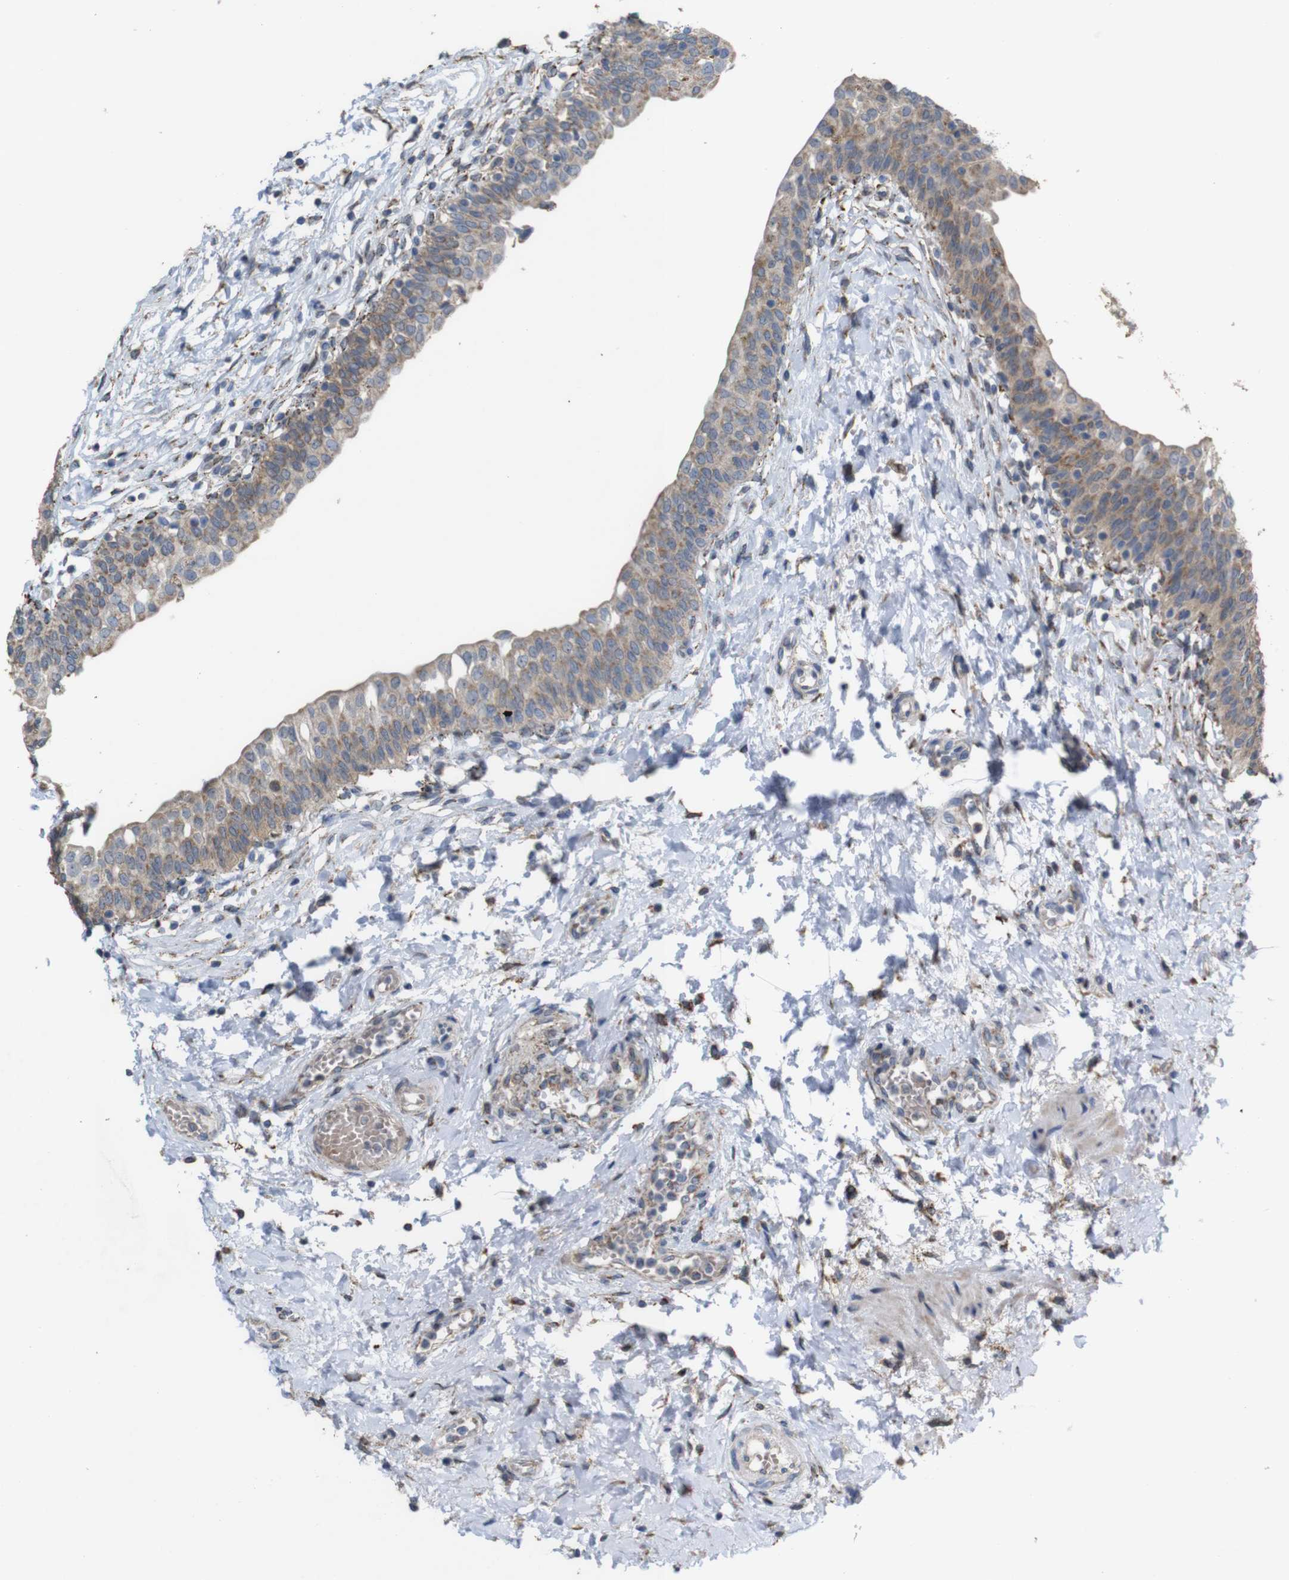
{"staining": {"intensity": "strong", "quantity": "<25%", "location": "cytoplasmic/membranous"}, "tissue": "urinary bladder", "cell_type": "Urothelial cells", "image_type": "normal", "snomed": [{"axis": "morphology", "description": "Normal tissue, NOS"}, {"axis": "topography", "description": "Urinary bladder"}], "caption": "A photomicrograph of urinary bladder stained for a protein shows strong cytoplasmic/membranous brown staining in urothelial cells.", "gene": "PTPRR", "patient": {"sex": "male", "age": 55}}